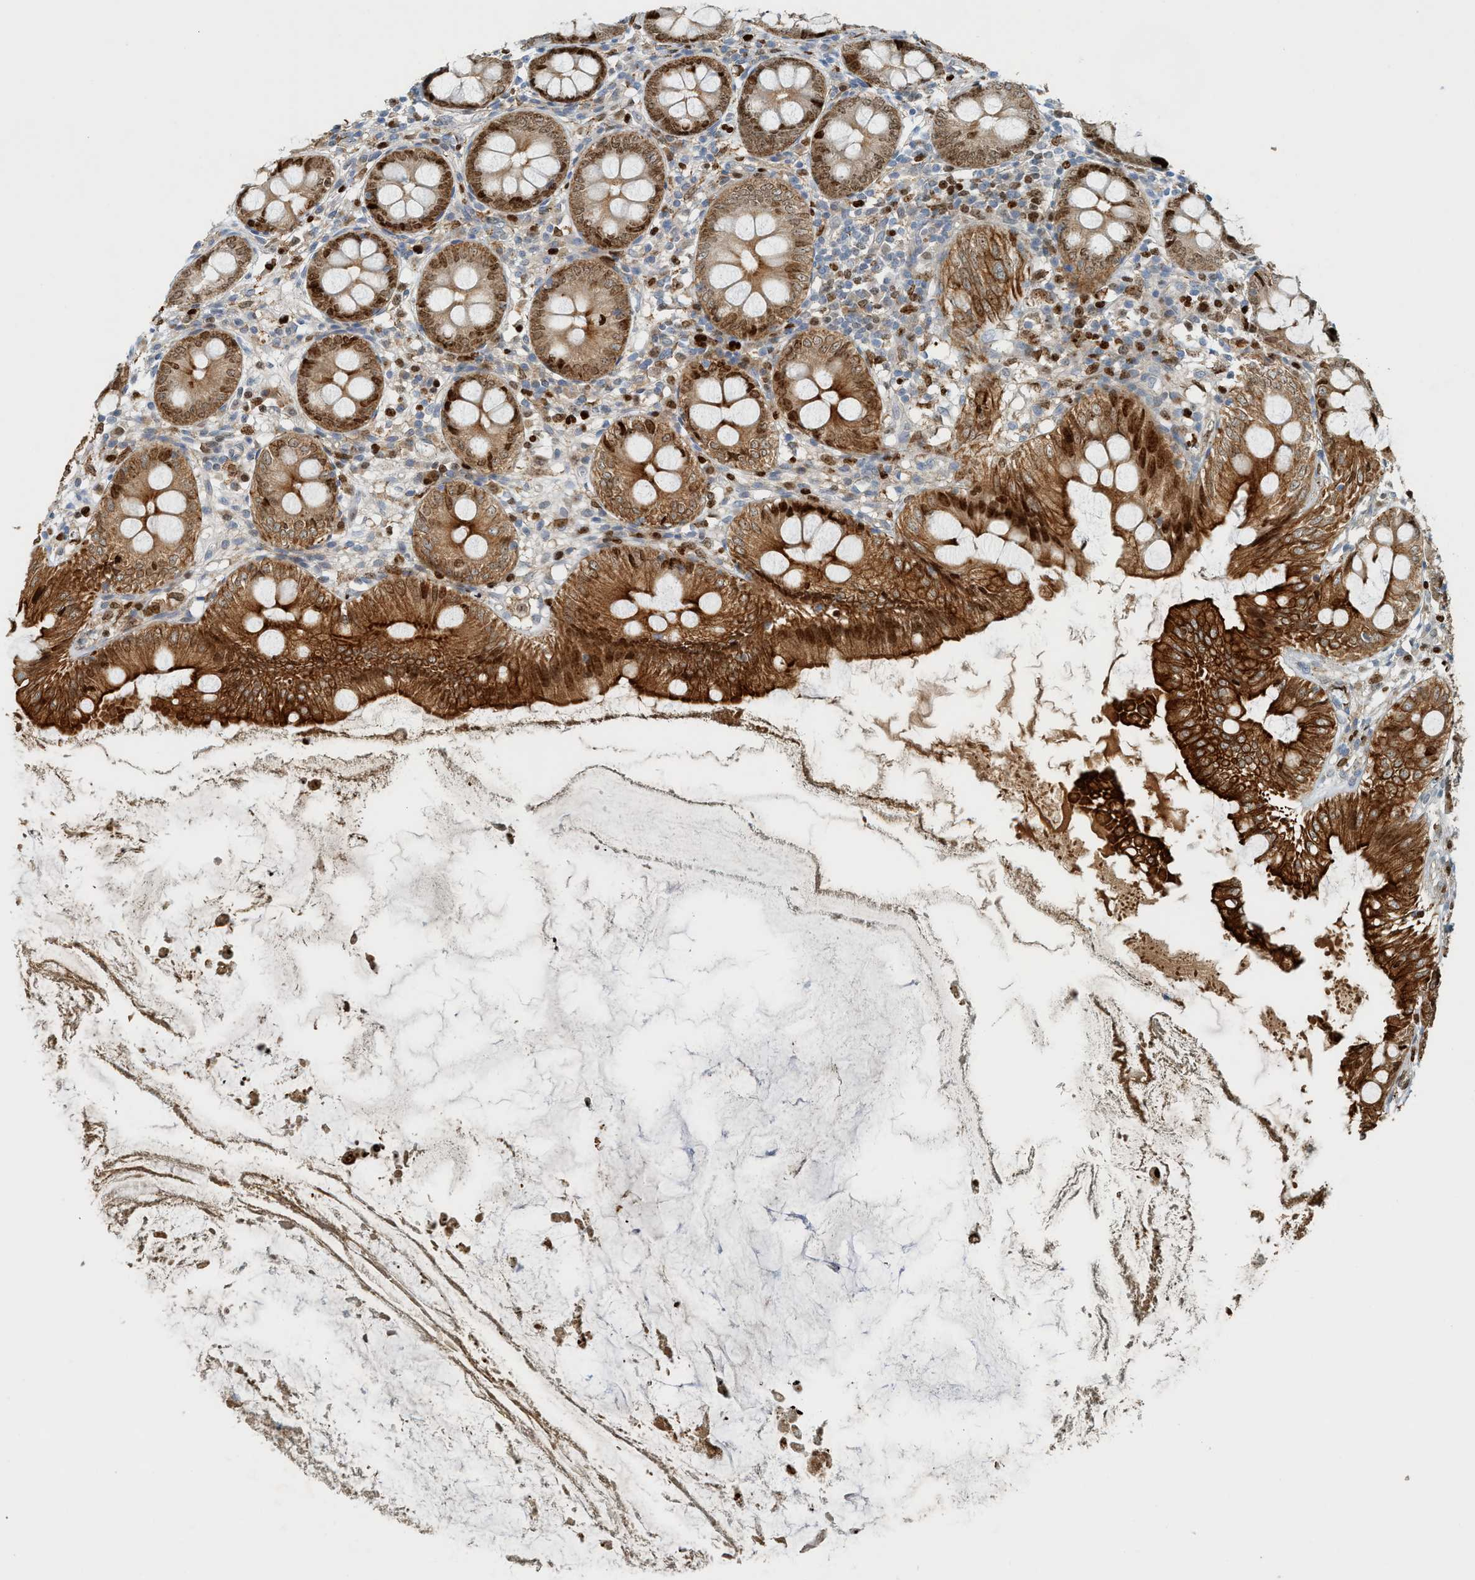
{"staining": {"intensity": "strong", "quantity": ">75%", "location": "cytoplasmic/membranous,nuclear"}, "tissue": "appendix", "cell_type": "Glandular cells", "image_type": "normal", "snomed": [{"axis": "morphology", "description": "Normal tissue, NOS"}, {"axis": "topography", "description": "Appendix"}], "caption": "Brown immunohistochemical staining in benign human appendix demonstrates strong cytoplasmic/membranous,nuclear staining in about >75% of glandular cells.", "gene": "SH3D19", "patient": {"sex": "female", "age": 77}}